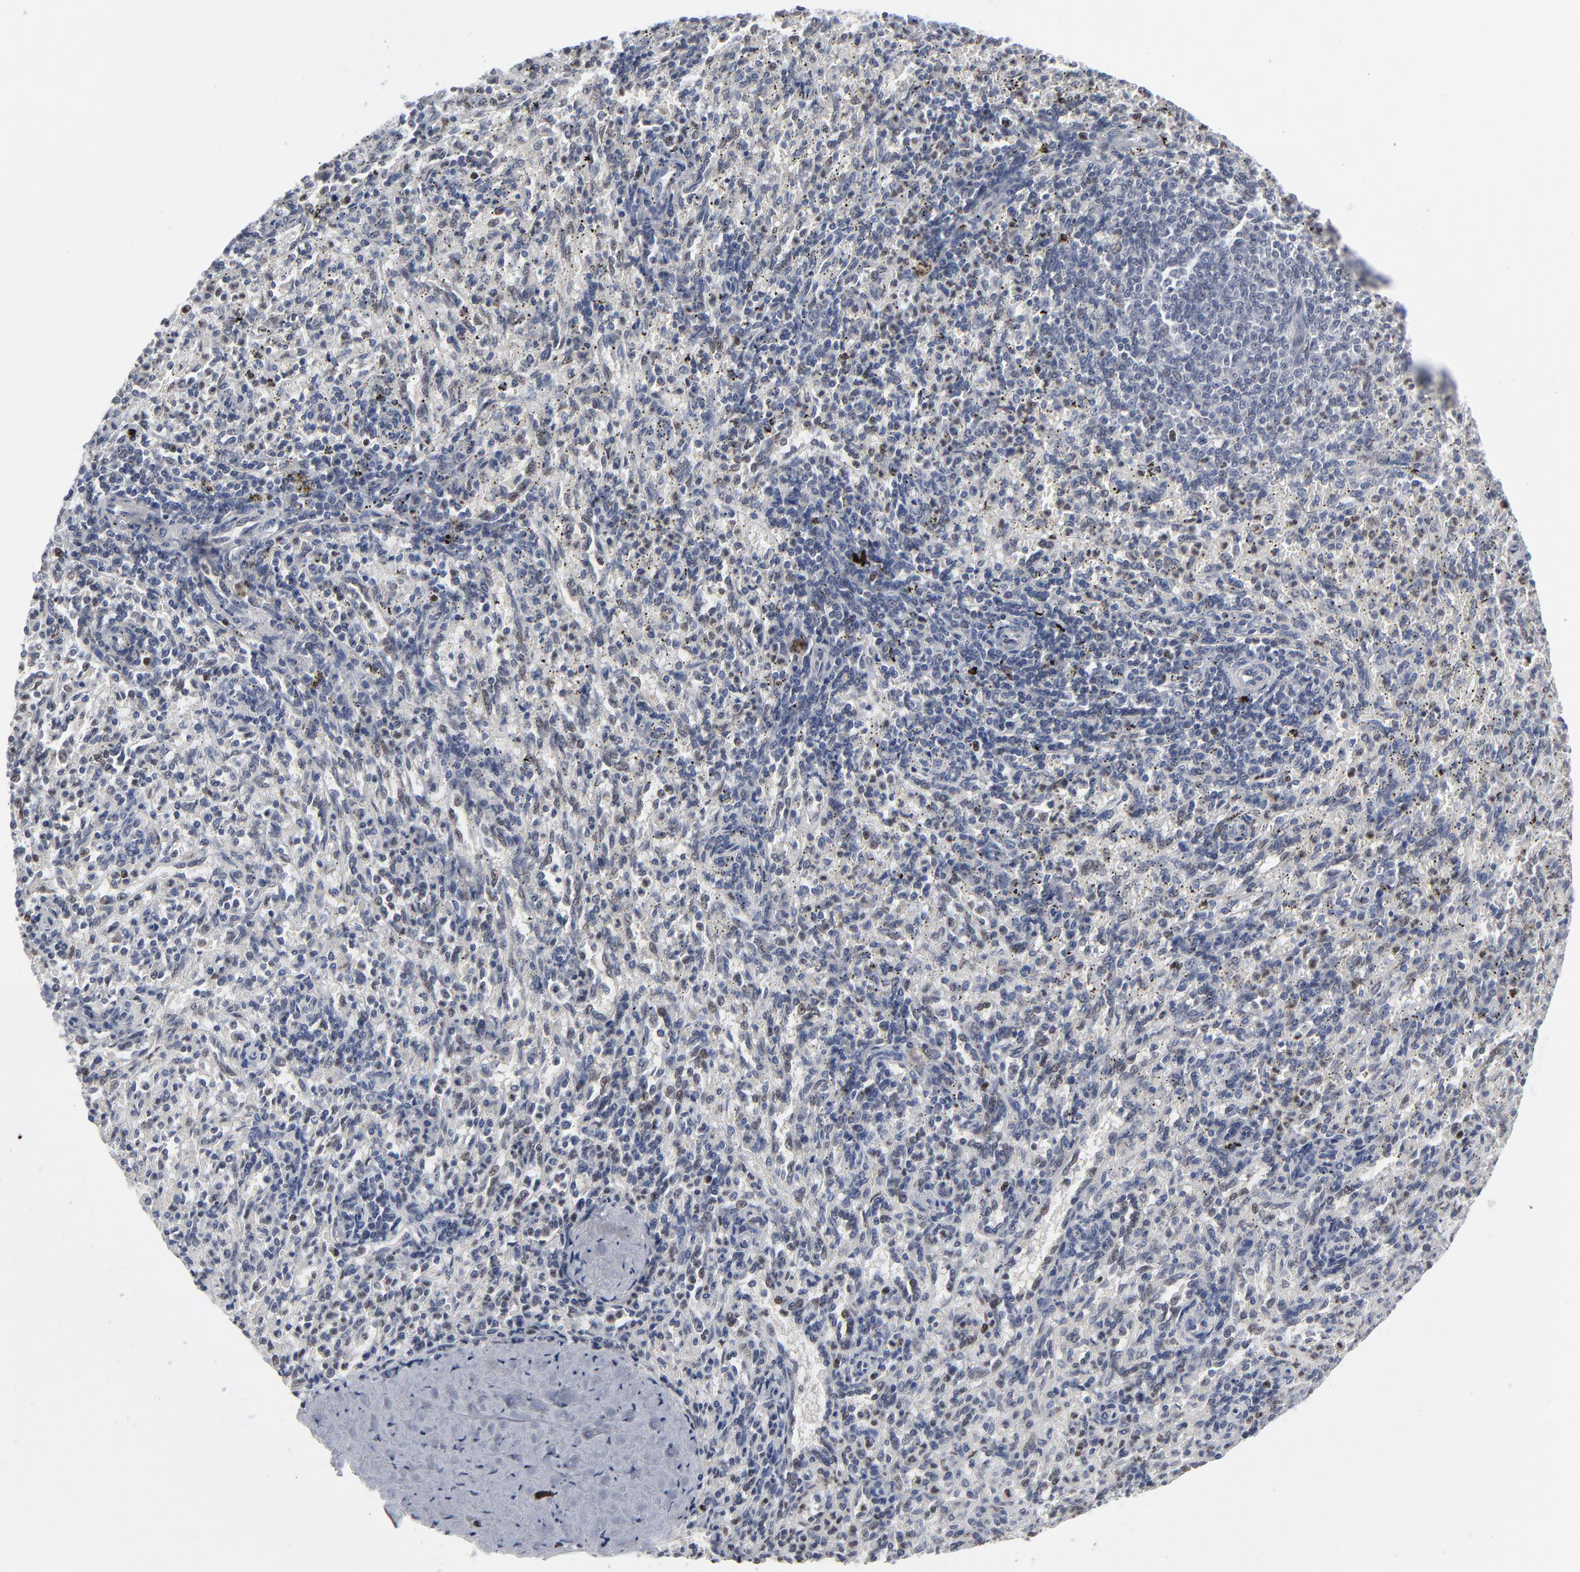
{"staining": {"intensity": "moderate", "quantity": "<25%", "location": "nuclear"}, "tissue": "spleen", "cell_type": "Cells in red pulp", "image_type": "normal", "snomed": [{"axis": "morphology", "description": "Normal tissue, NOS"}, {"axis": "topography", "description": "Spleen"}], "caption": "An image of spleen stained for a protein reveals moderate nuclear brown staining in cells in red pulp. Using DAB (3,3'-diaminobenzidine) (brown) and hematoxylin (blue) stains, captured at high magnification using brightfield microscopy.", "gene": "FOXN2", "patient": {"sex": "female", "age": 10}}